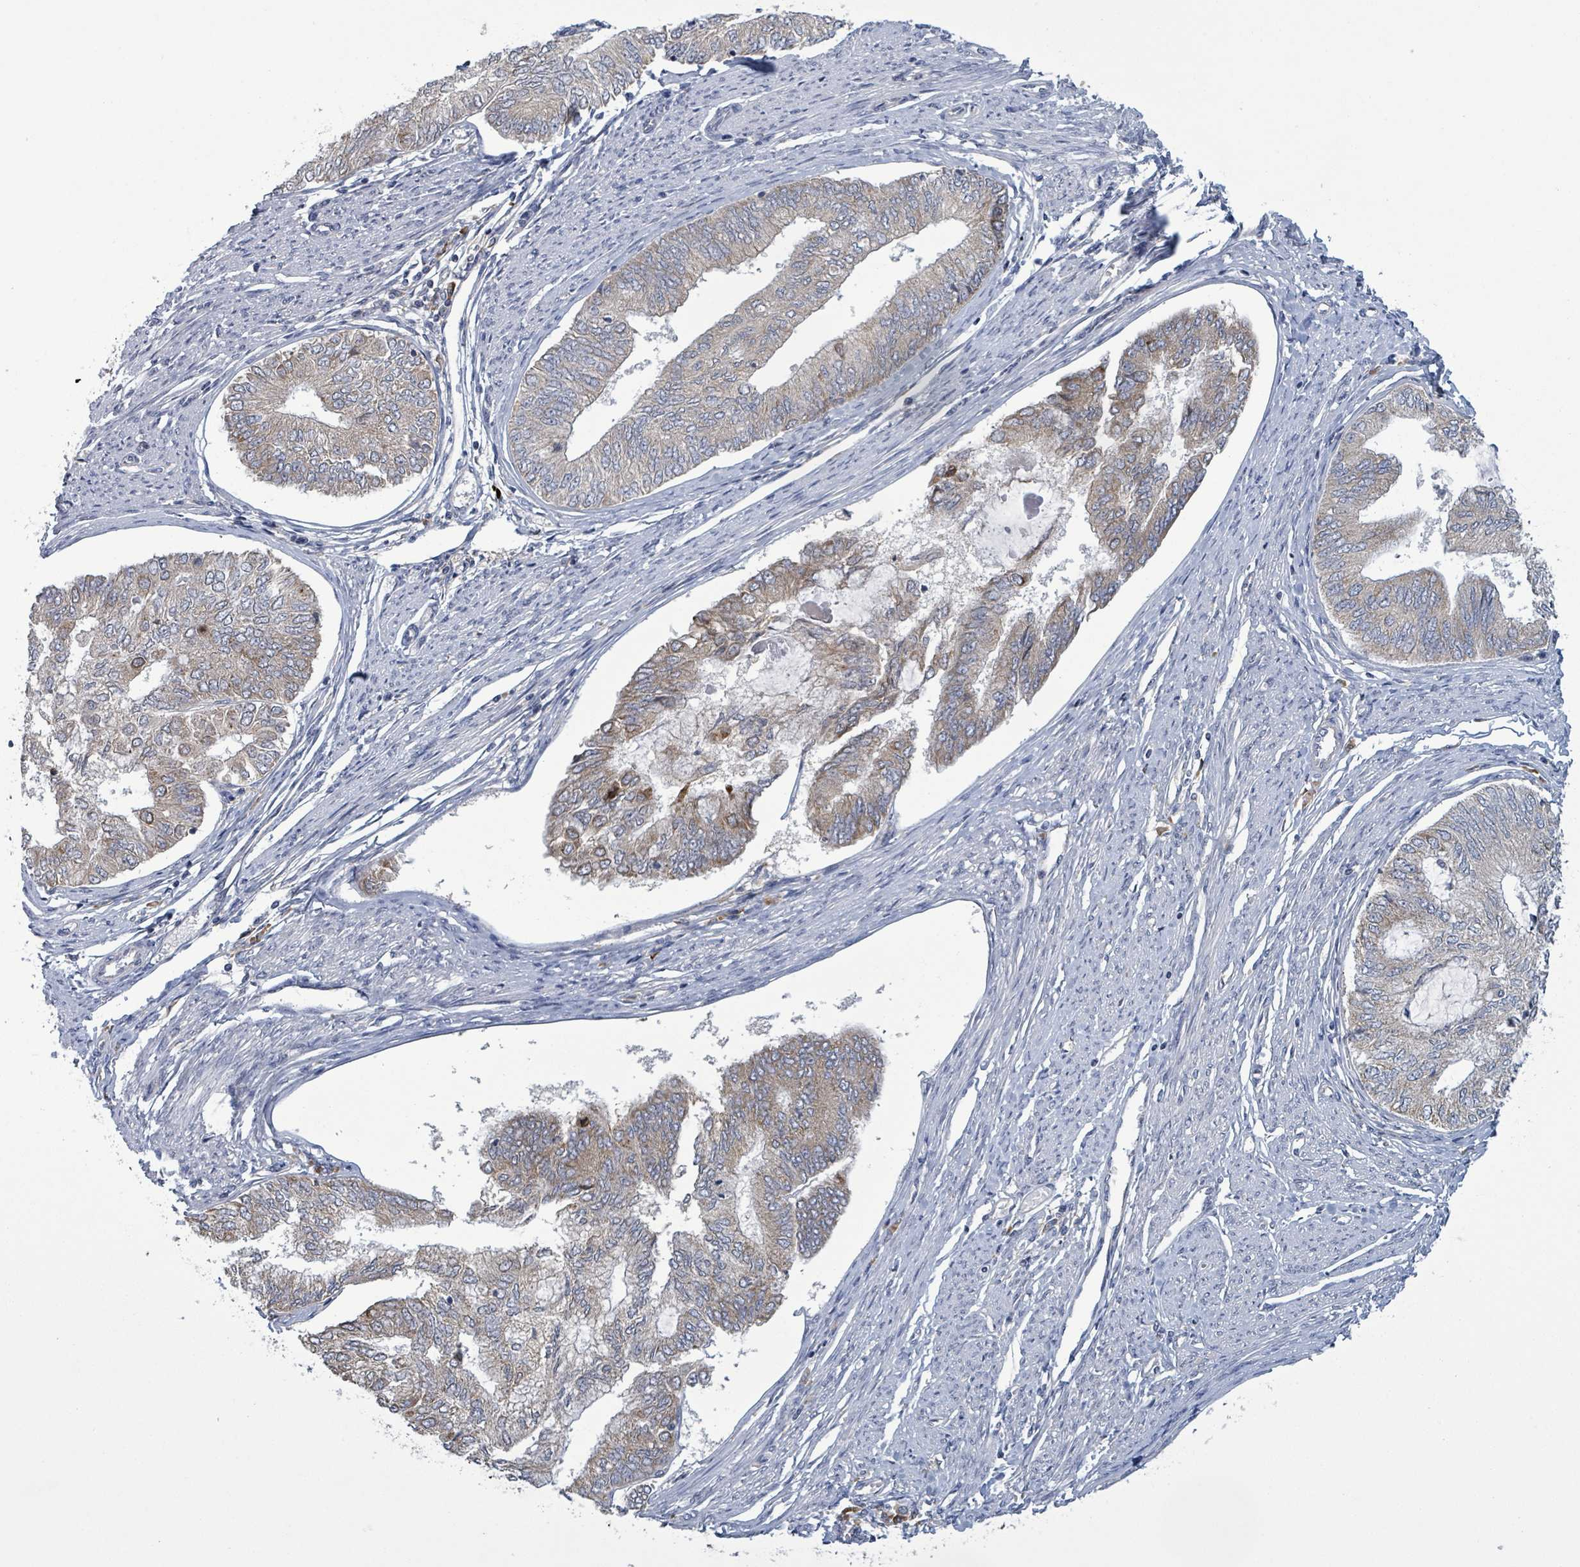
{"staining": {"intensity": "weak", "quantity": "<25%", "location": "cytoplasmic/membranous"}, "tissue": "endometrial cancer", "cell_type": "Tumor cells", "image_type": "cancer", "snomed": [{"axis": "morphology", "description": "Adenocarcinoma, NOS"}, {"axis": "topography", "description": "Endometrium"}], "caption": "Histopathology image shows no significant protein staining in tumor cells of endometrial cancer (adenocarcinoma).", "gene": "ATP13A1", "patient": {"sex": "female", "age": 68}}